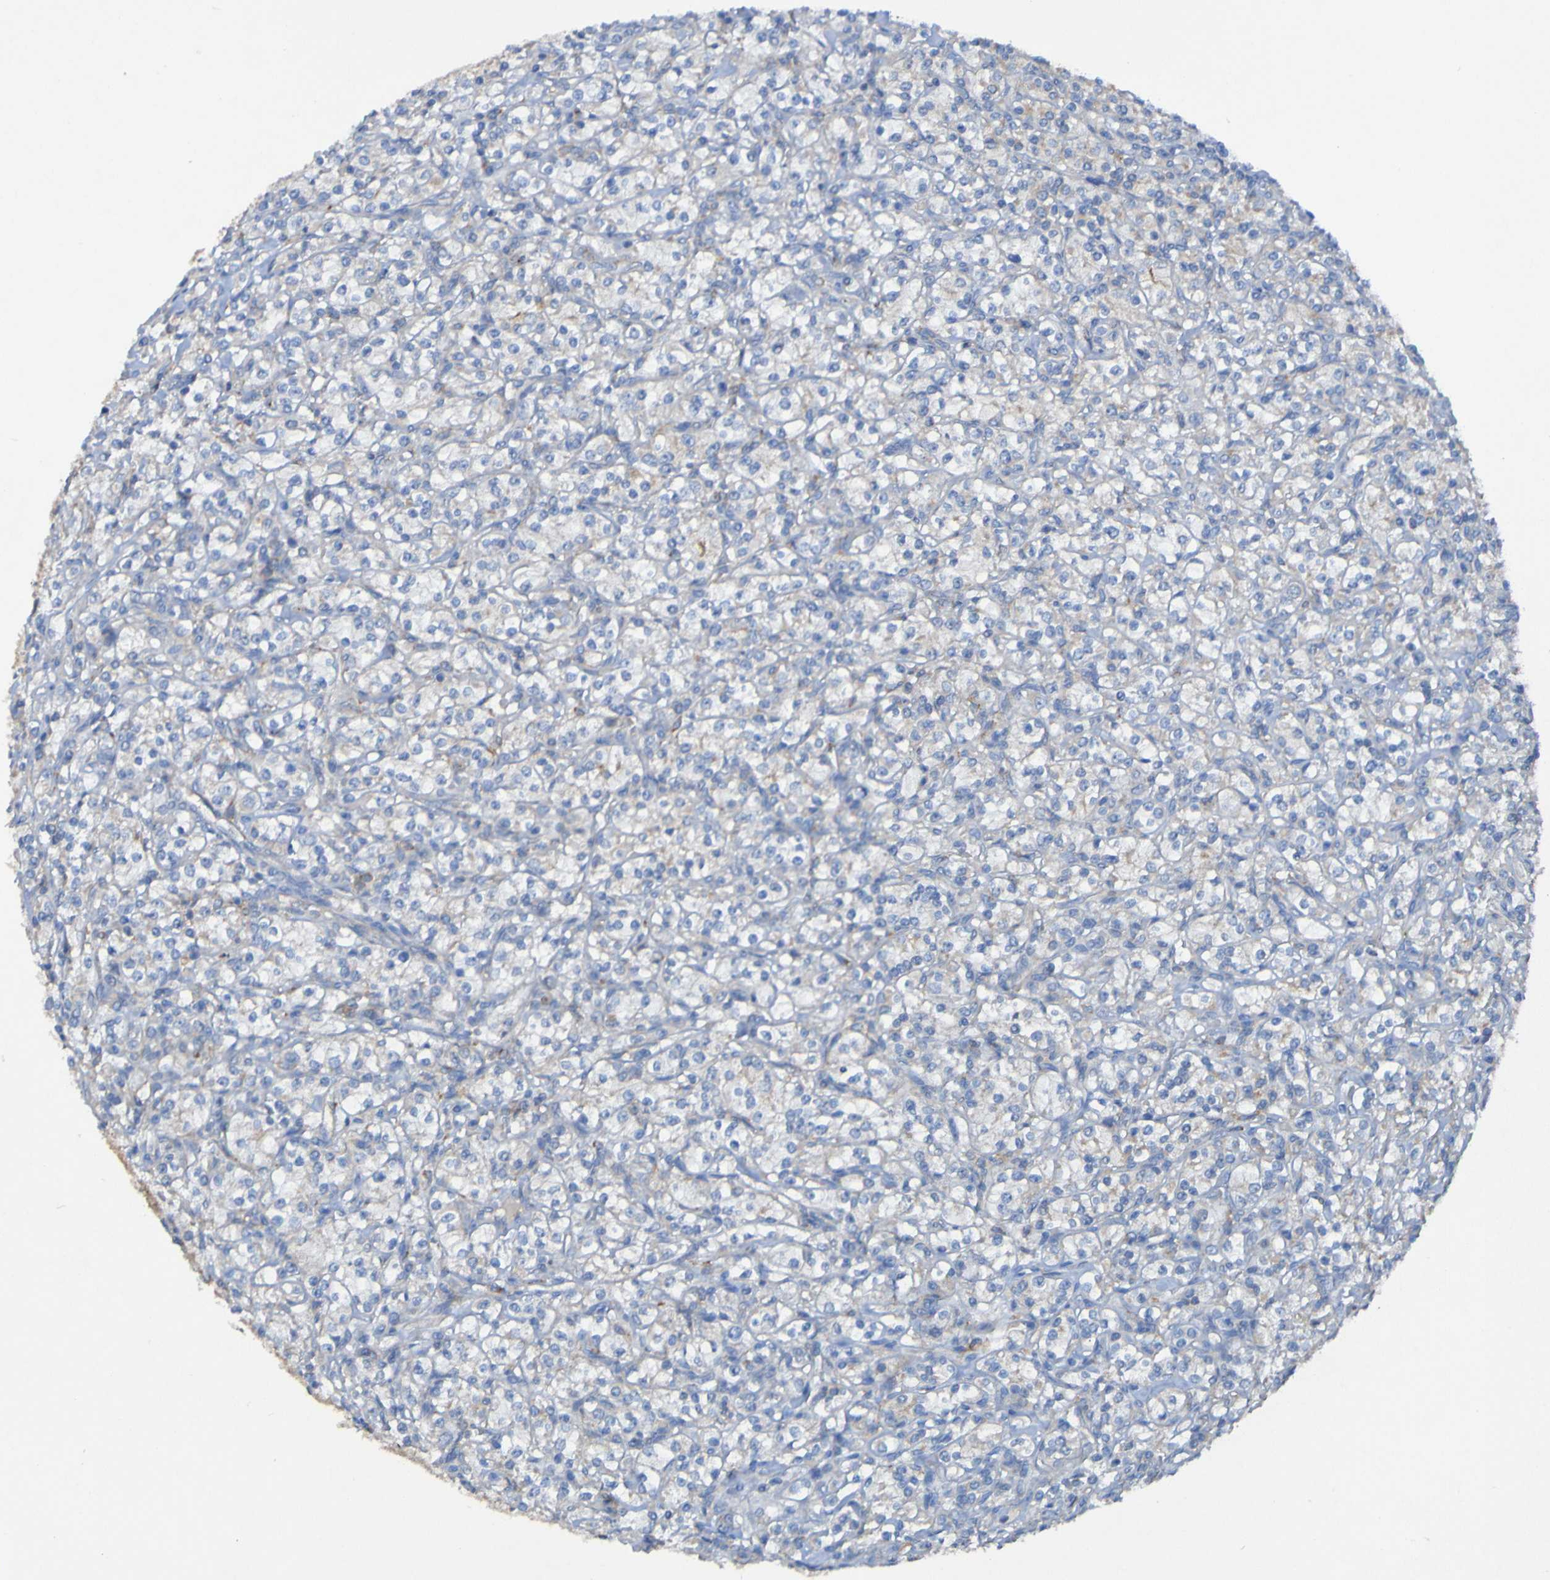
{"staining": {"intensity": "negative", "quantity": "none", "location": "none"}, "tissue": "renal cancer", "cell_type": "Tumor cells", "image_type": "cancer", "snomed": [{"axis": "morphology", "description": "Adenocarcinoma, NOS"}, {"axis": "topography", "description": "Kidney"}], "caption": "Immunohistochemistry of human renal adenocarcinoma shows no expression in tumor cells.", "gene": "ARHGEF16", "patient": {"sex": "male", "age": 77}}